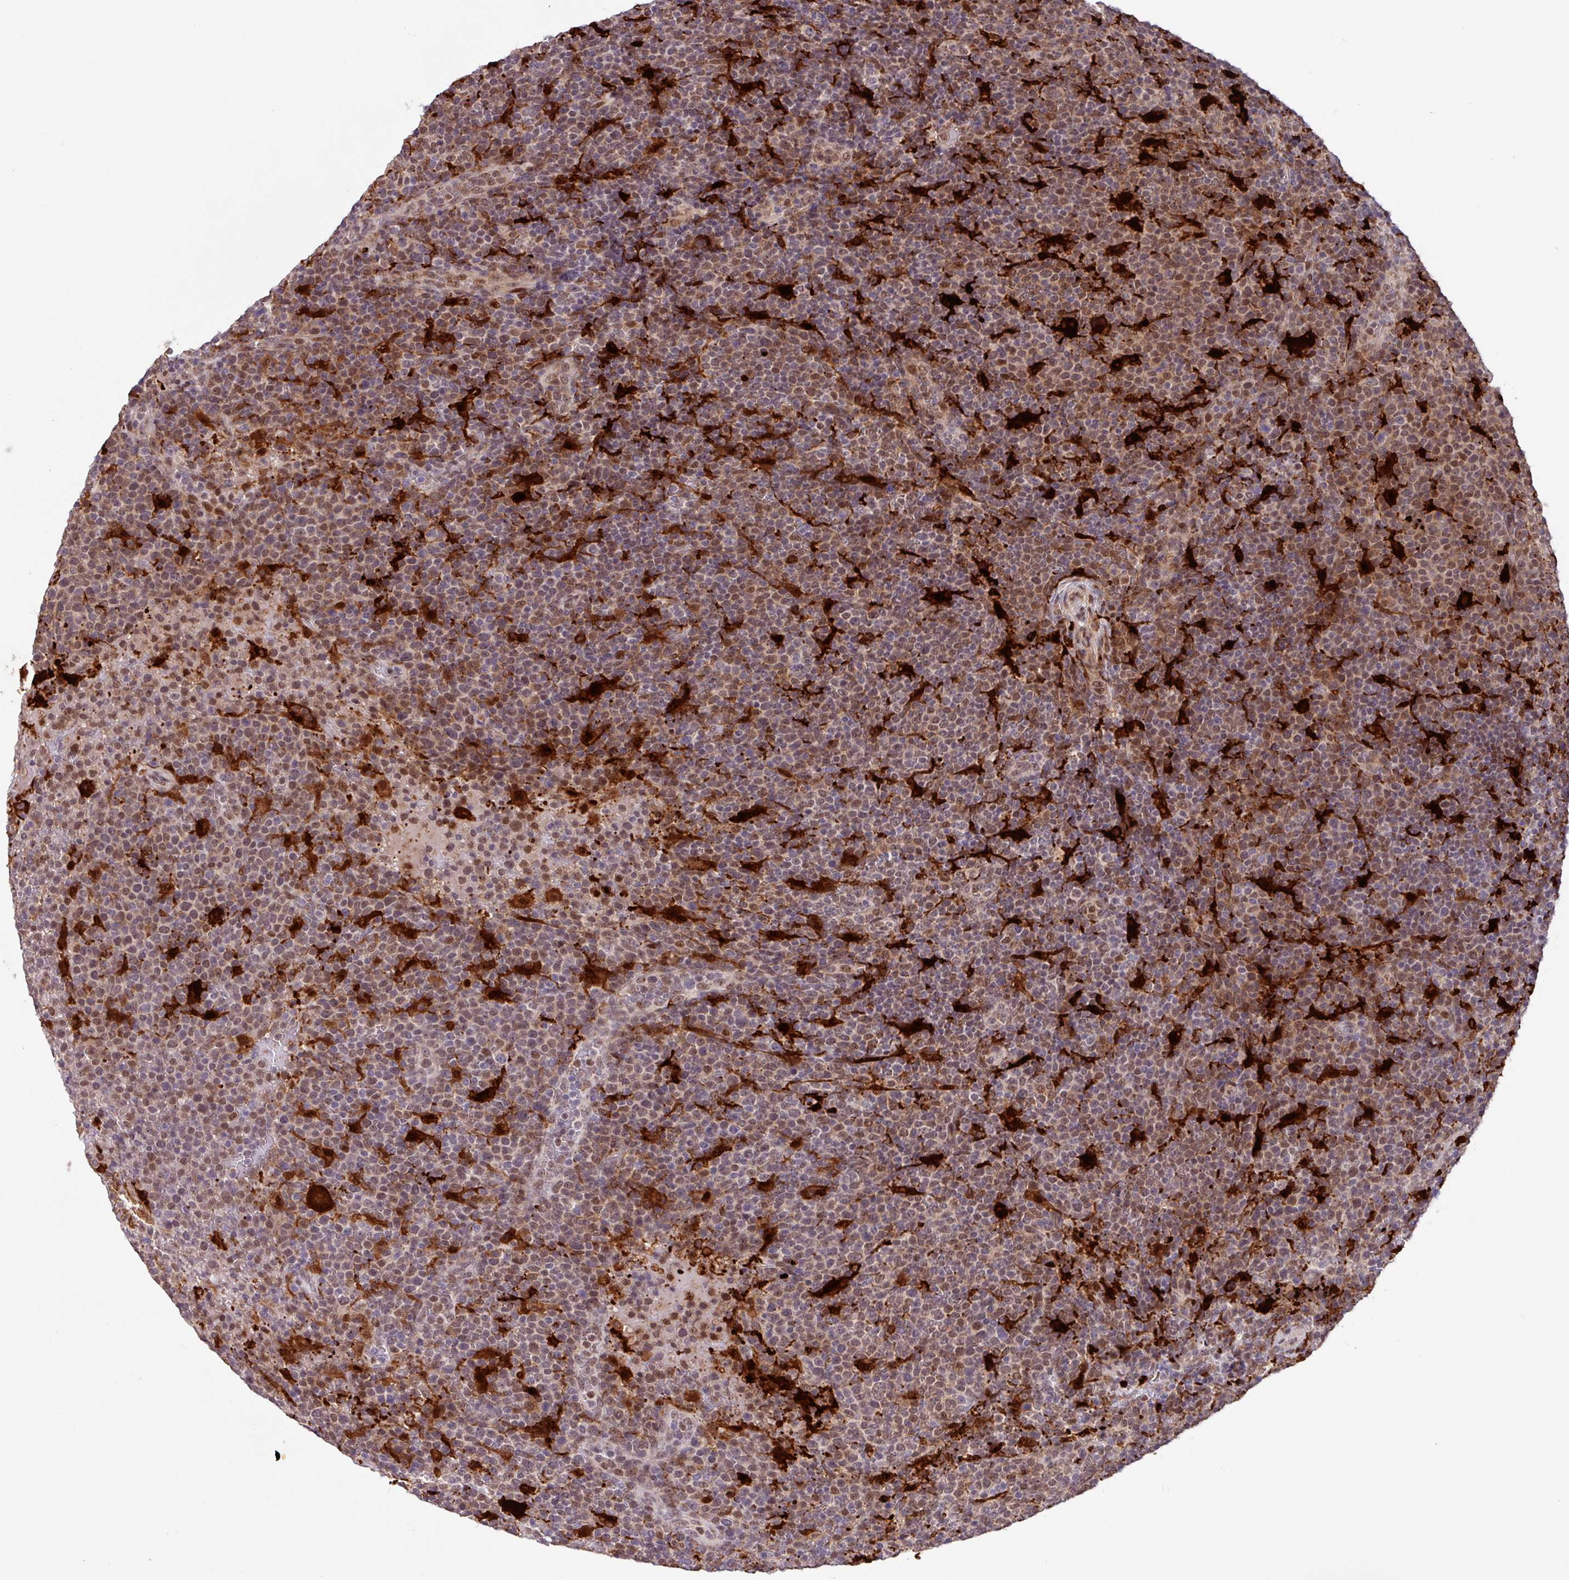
{"staining": {"intensity": "moderate", "quantity": "25%-75%", "location": "cytoplasmic/membranous,nuclear"}, "tissue": "lymphoma", "cell_type": "Tumor cells", "image_type": "cancer", "snomed": [{"axis": "morphology", "description": "Malignant lymphoma, non-Hodgkin's type, High grade"}, {"axis": "topography", "description": "Lymph node"}], "caption": "The histopathology image reveals immunohistochemical staining of high-grade malignant lymphoma, non-Hodgkin's type. There is moderate cytoplasmic/membranous and nuclear expression is present in approximately 25%-75% of tumor cells. (Stains: DAB (3,3'-diaminobenzidine) in brown, nuclei in blue, Microscopy: brightfield microscopy at high magnification).", "gene": "BRD3", "patient": {"sex": "male", "age": 61}}